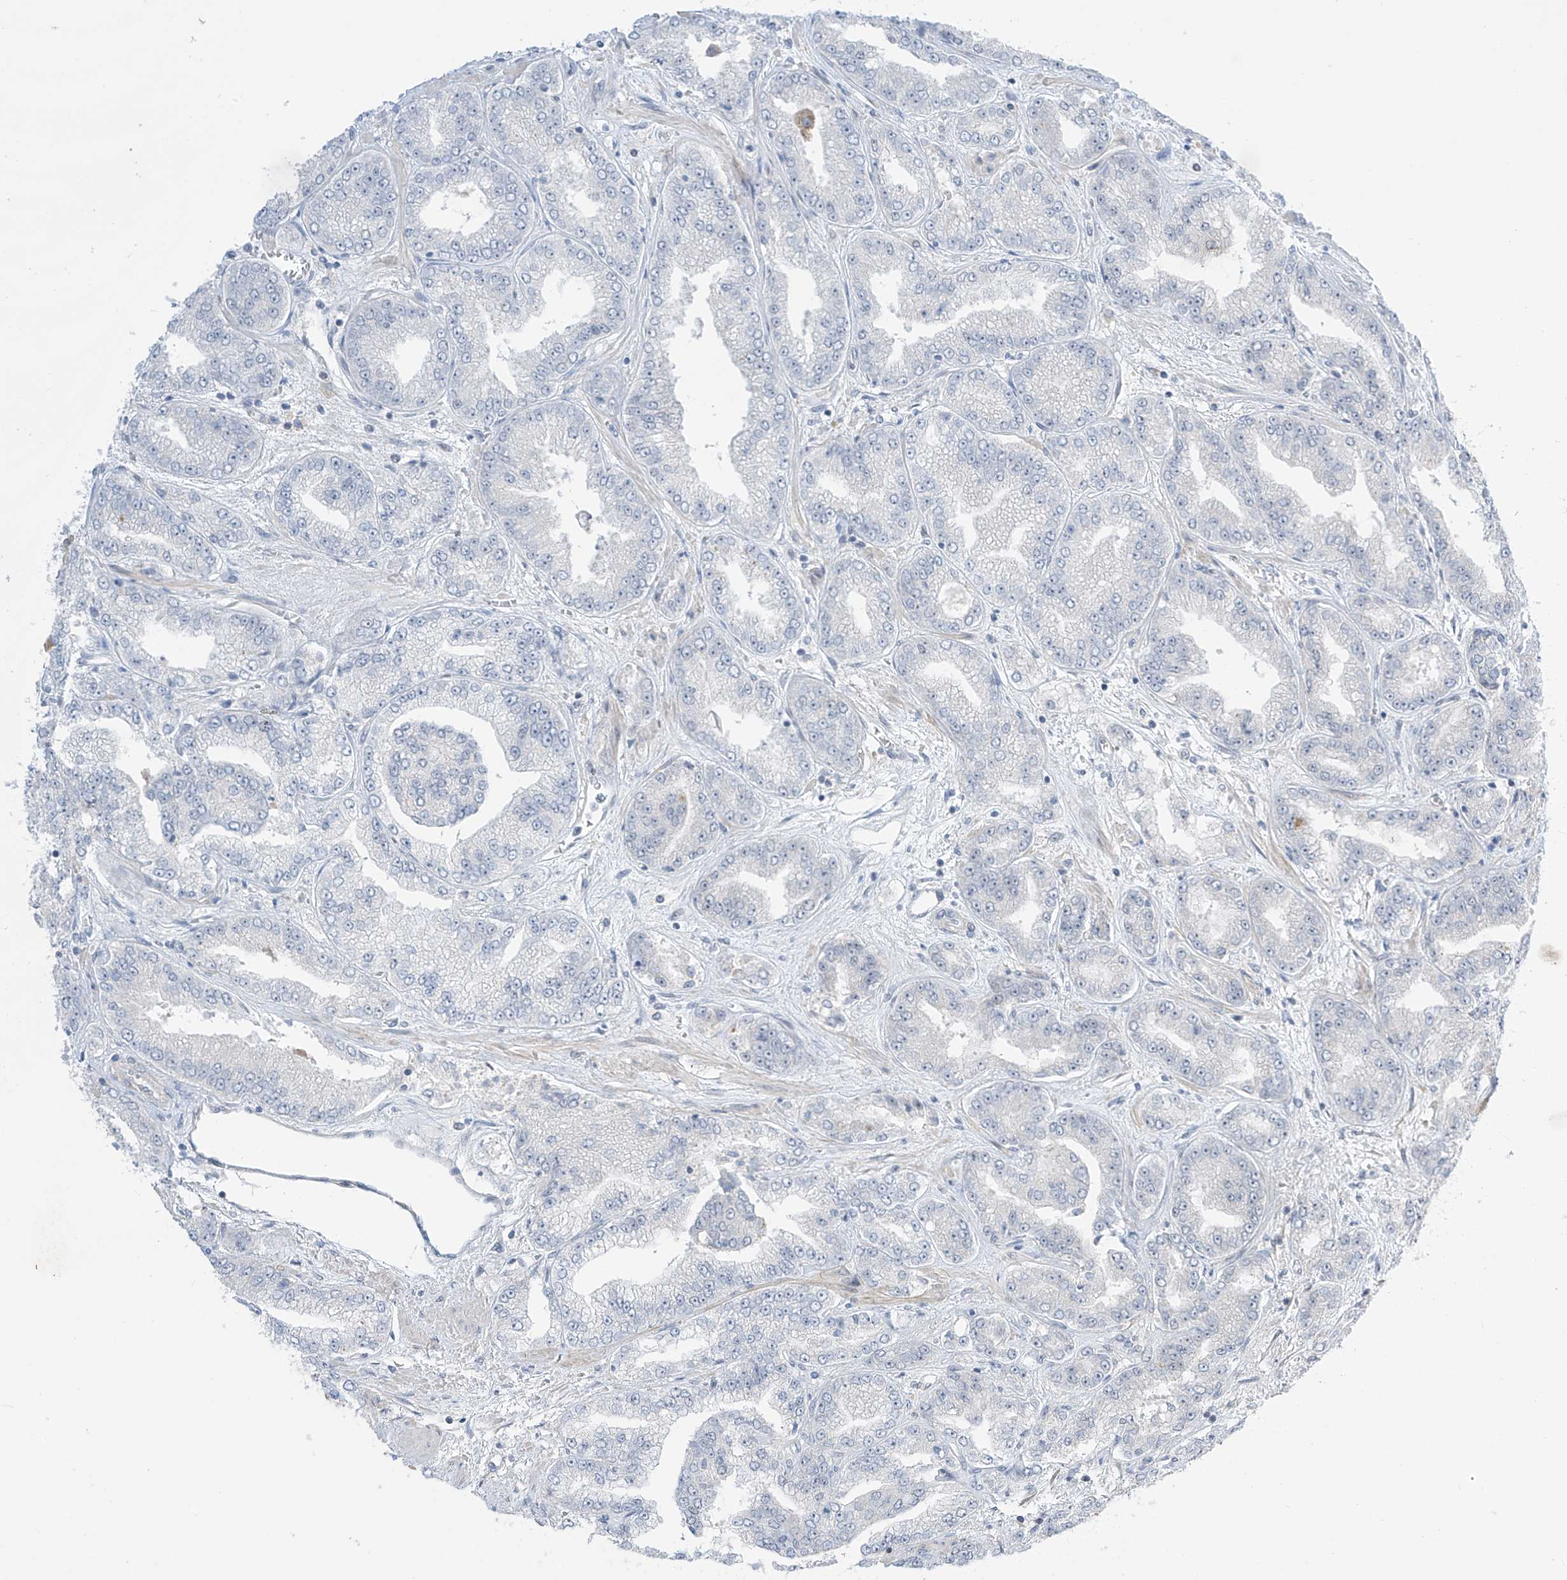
{"staining": {"intensity": "negative", "quantity": "none", "location": "none"}, "tissue": "prostate cancer", "cell_type": "Tumor cells", "image_type": "cancer", "snomed": [{"axis": "morphology", "description": "Adenocarcinoma, High grade"}, {"axis": "topography", "description": "Prostate"}], "caption": "DAB (3,3'-diaminobenzidine) immunohistochemical staining of prostate cancer (high-grade adenocarcinoma) exhibits no significant staining in tumor cells.", "gene": "ASPRV1", "patient": {"sex": "male", "age": 71}}